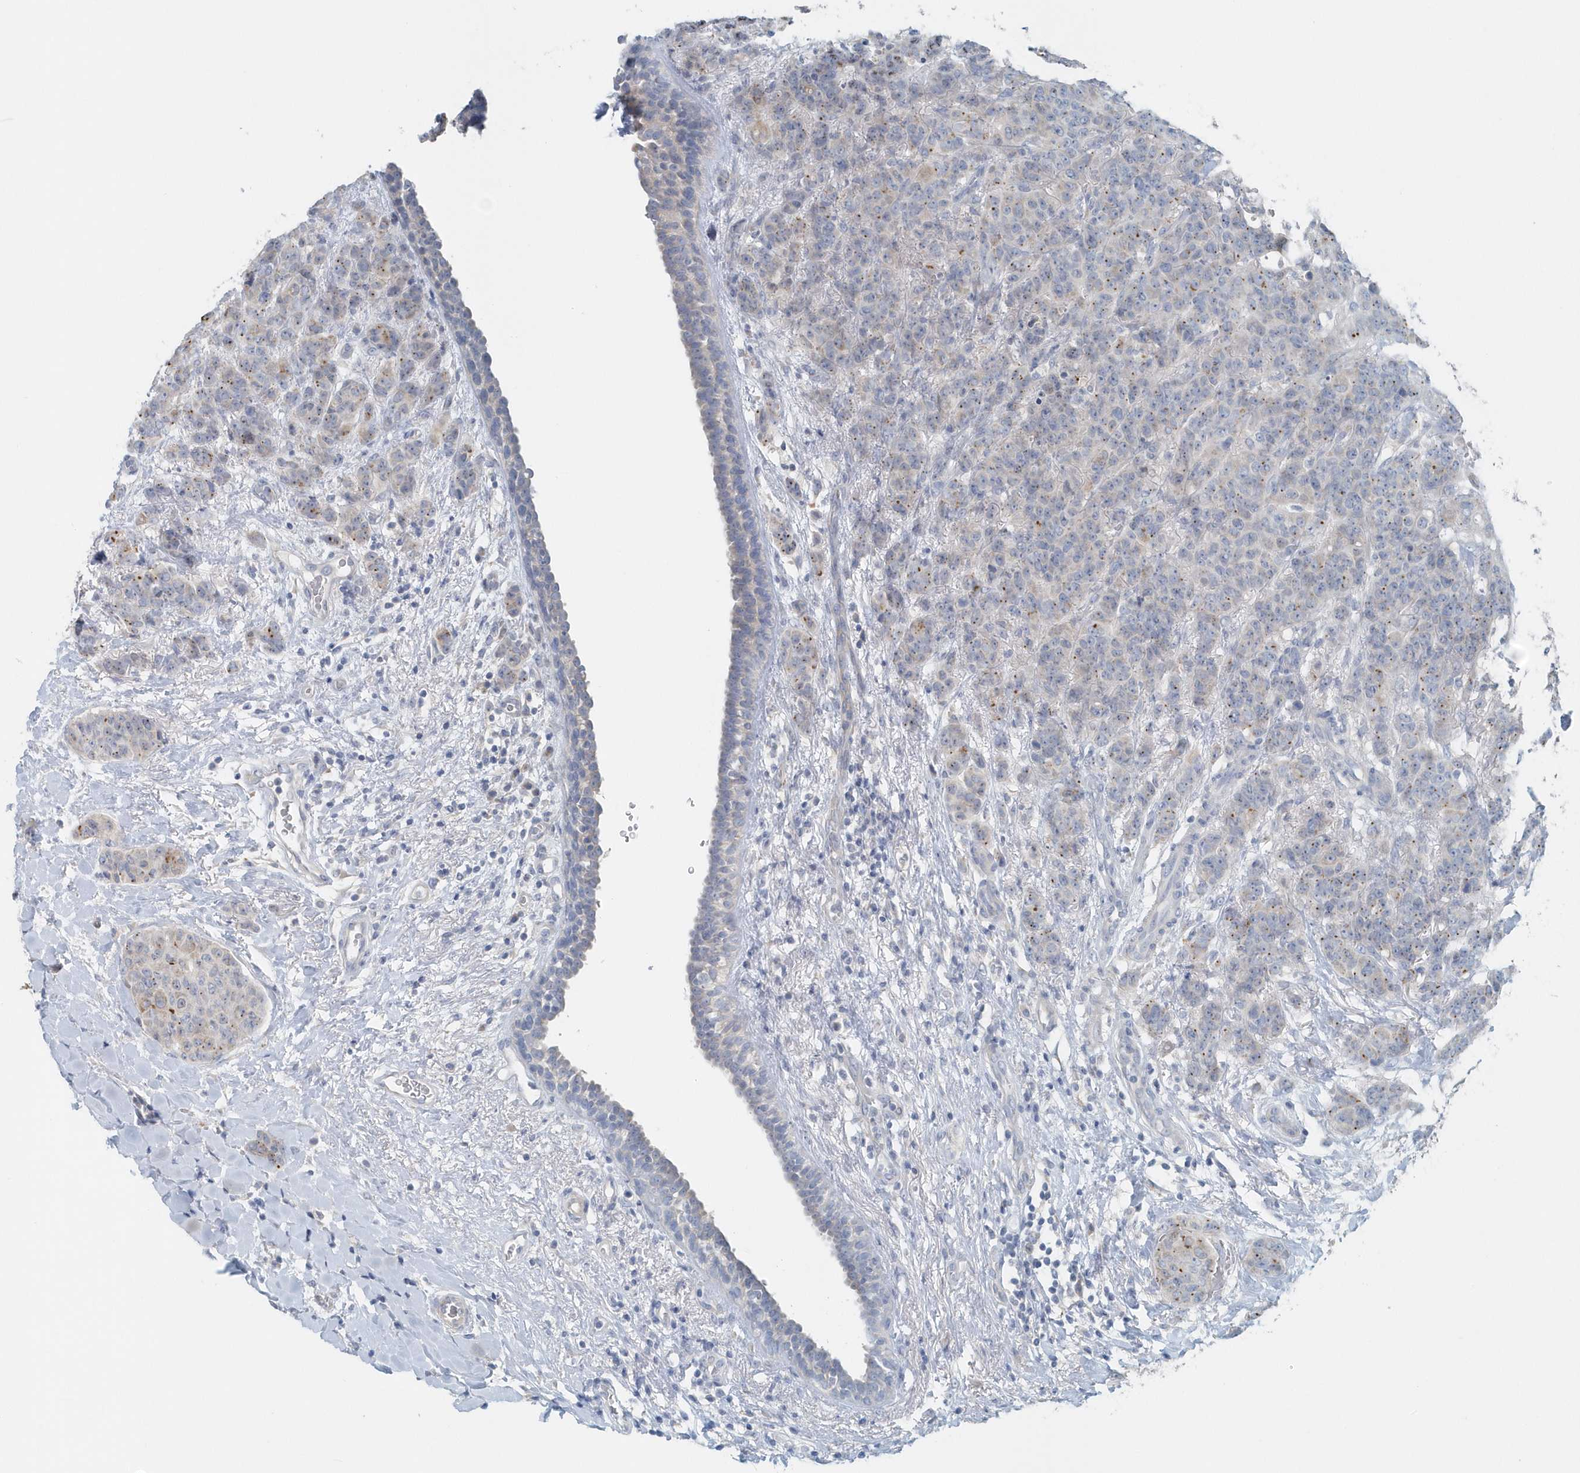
{"staining": {"intensity": "negative", "quantity": "none", "location": "none"}, "tissue": "breast cancer", "cell_type": "Tumor cells", "image_type": "cancer", "snomed": [{"axis": "morphology", "description": "Duct carcinoma"}, {"axis": "topography", "description": "Breast"}], "caption": "There is no significant staining in tumor cells of breast invasive ductal carcinoma. (DAB immunohistochemistry visualized using brightfield microscopy, high magnification).", "gene": "MMUT", "patient": {"sex": "female", "age": 40}}